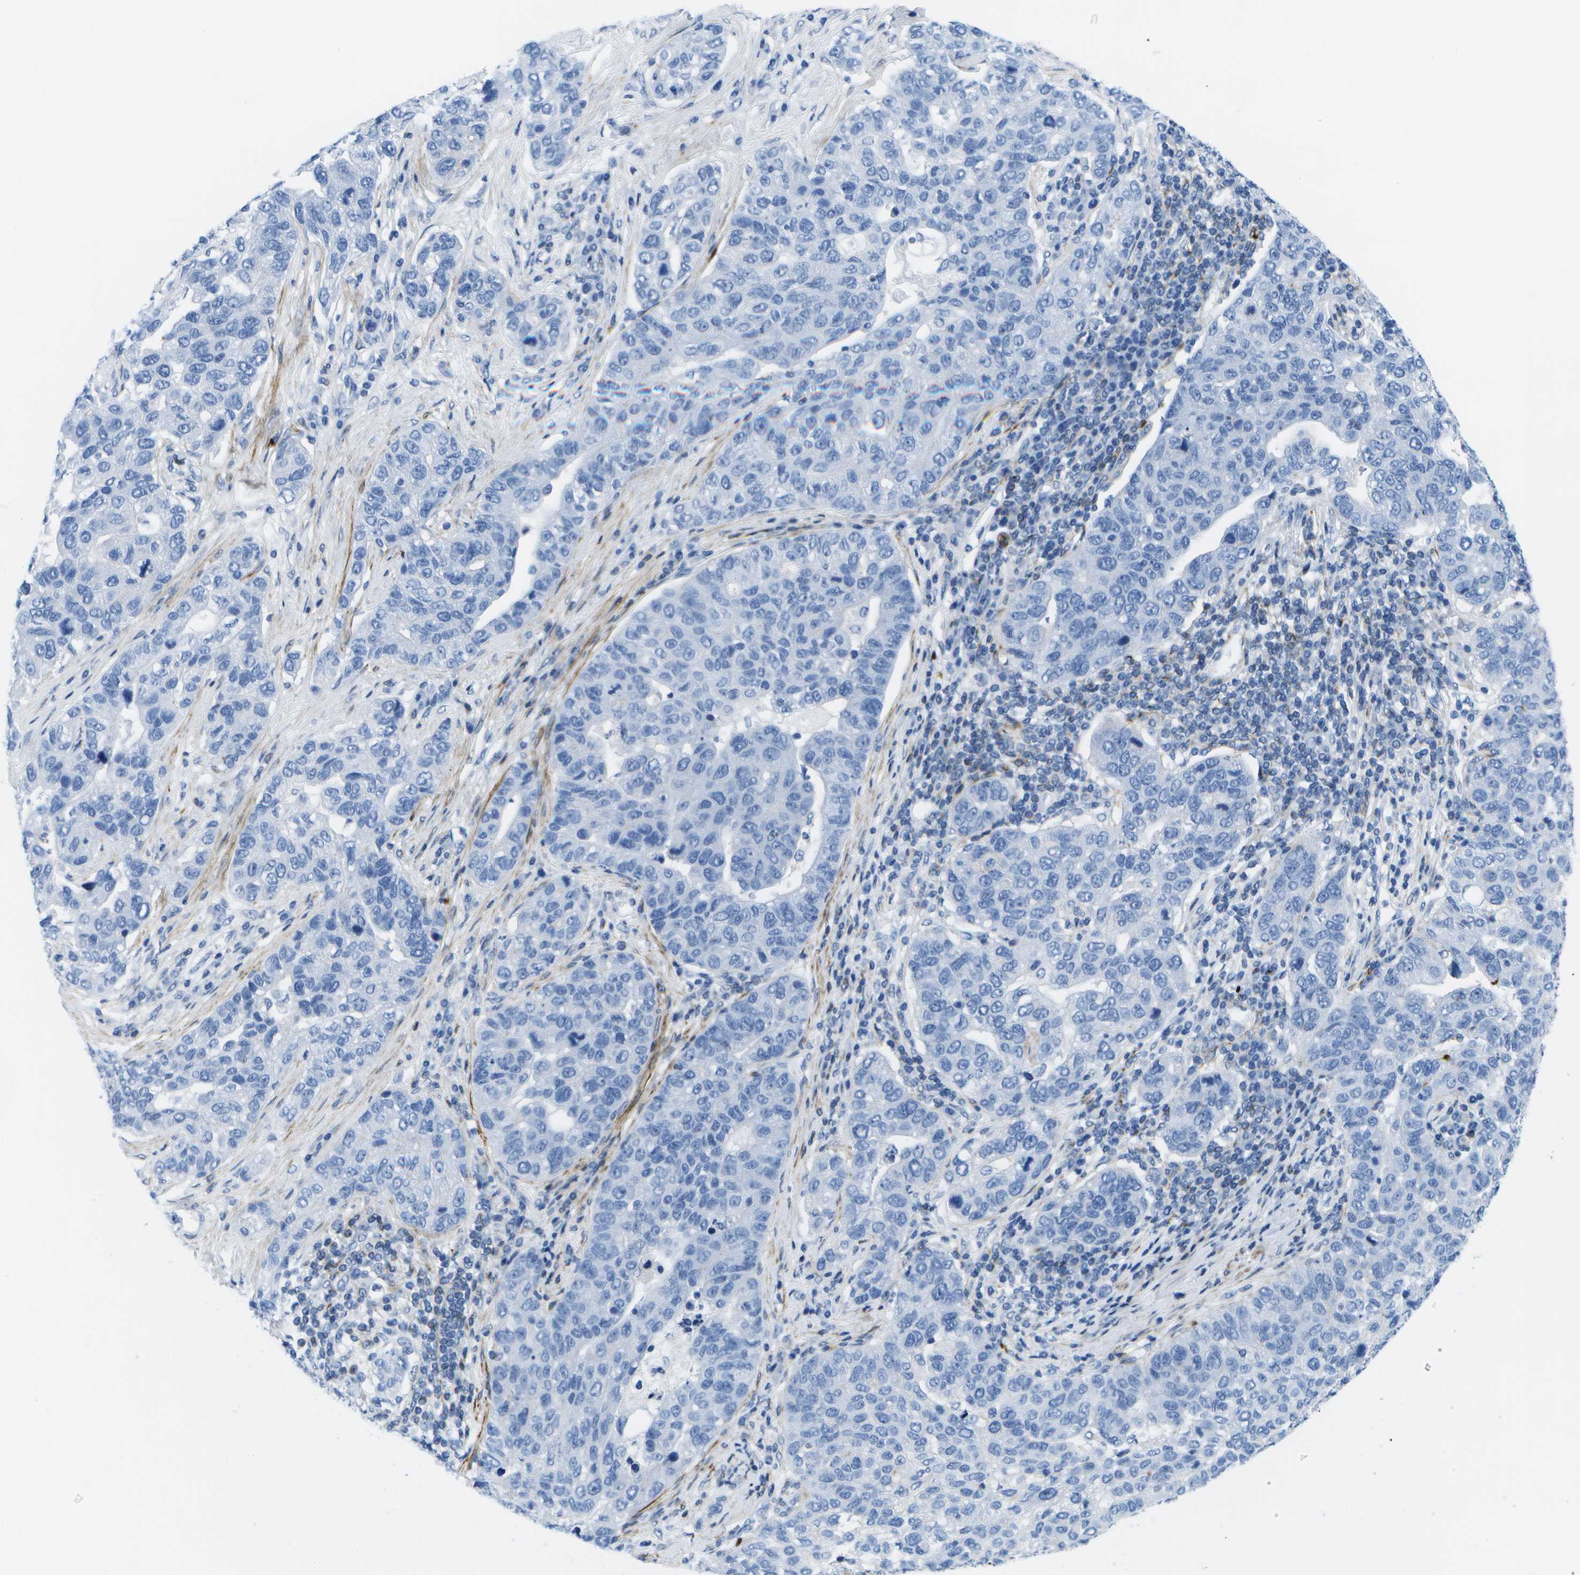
{"staining": {"intensity": "negative", "quantity": "none", "location": "none"}, "tissue": "pancreatic cancer", "cell_type": "Tumor cells", "image_type": "cancer", "snomed": [{"axis": "morphology", "description": "Adenocarcinoma, NOS"}, {"axis": "topography", "description": "Pancreas"}], "caption": "Immunohistochemical staining of human pancreatic cancer (adenocarcinoma) shows no significant positivity in tumor cells.", "gene": "ADGRG6", "patient": {"sex": "female", "age": 61}}